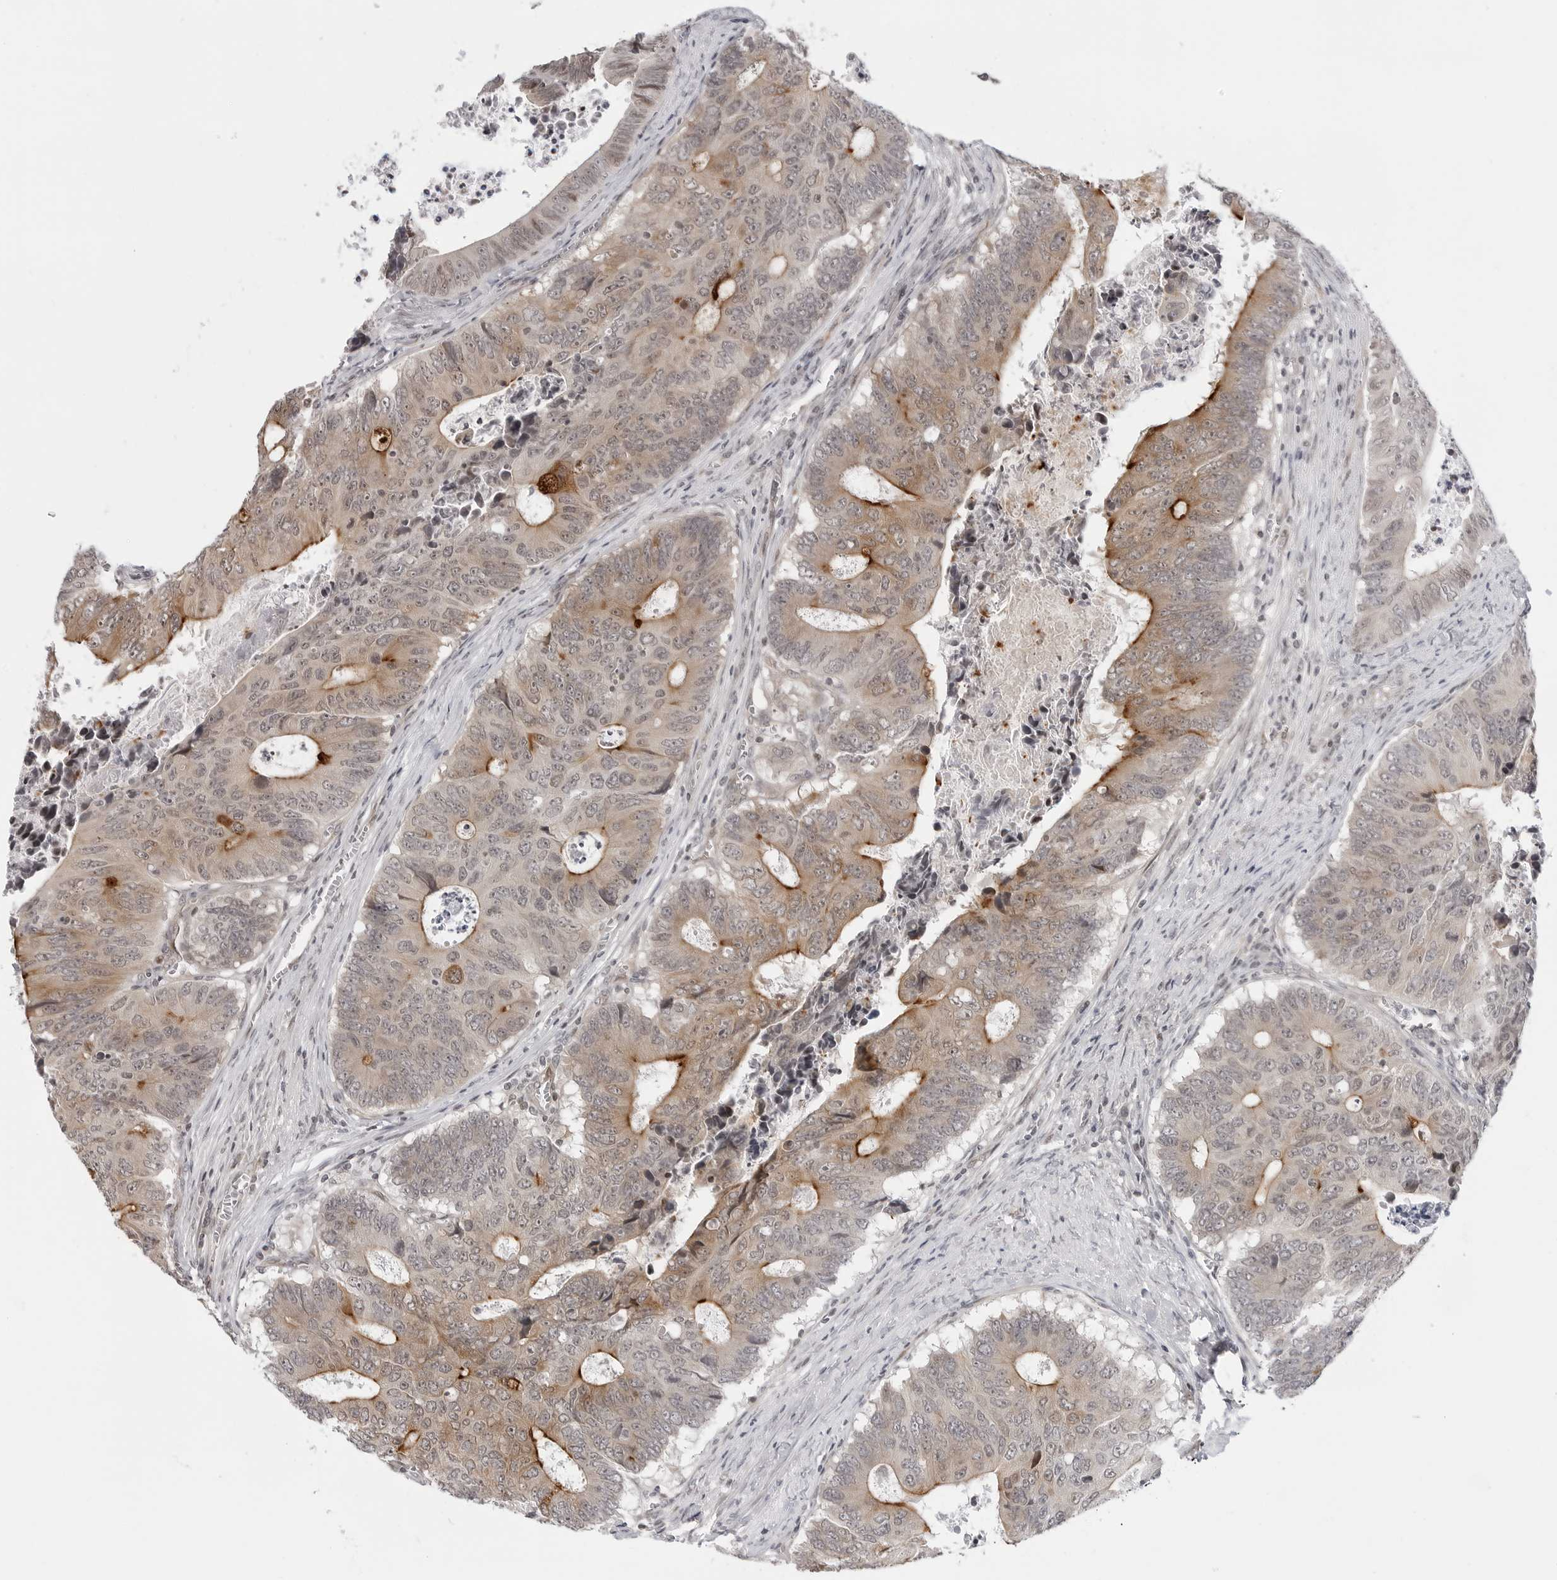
{"staining": {"intensity": "moderate", "quantity": "<25%", "location": "cytoplasmic/membranous"}, "tissue": "colorectal cancer", "cell_type": "Tumor cells", "image_type": "cancer", "snomed": [{"axis": "morphology", "description": "Adenocarcinoma, NOS"}, {"axis": "topography", "description": "Colon"}], "caption": "This image demonstrates IHC staining of human adenocarcinoma (colorectal), with low moderate cytoplasmic/membranous positivity in approximately <25% of tumor cells.", "gene": "C8orf33", "patient": {"sex": "male", "age": 87}}